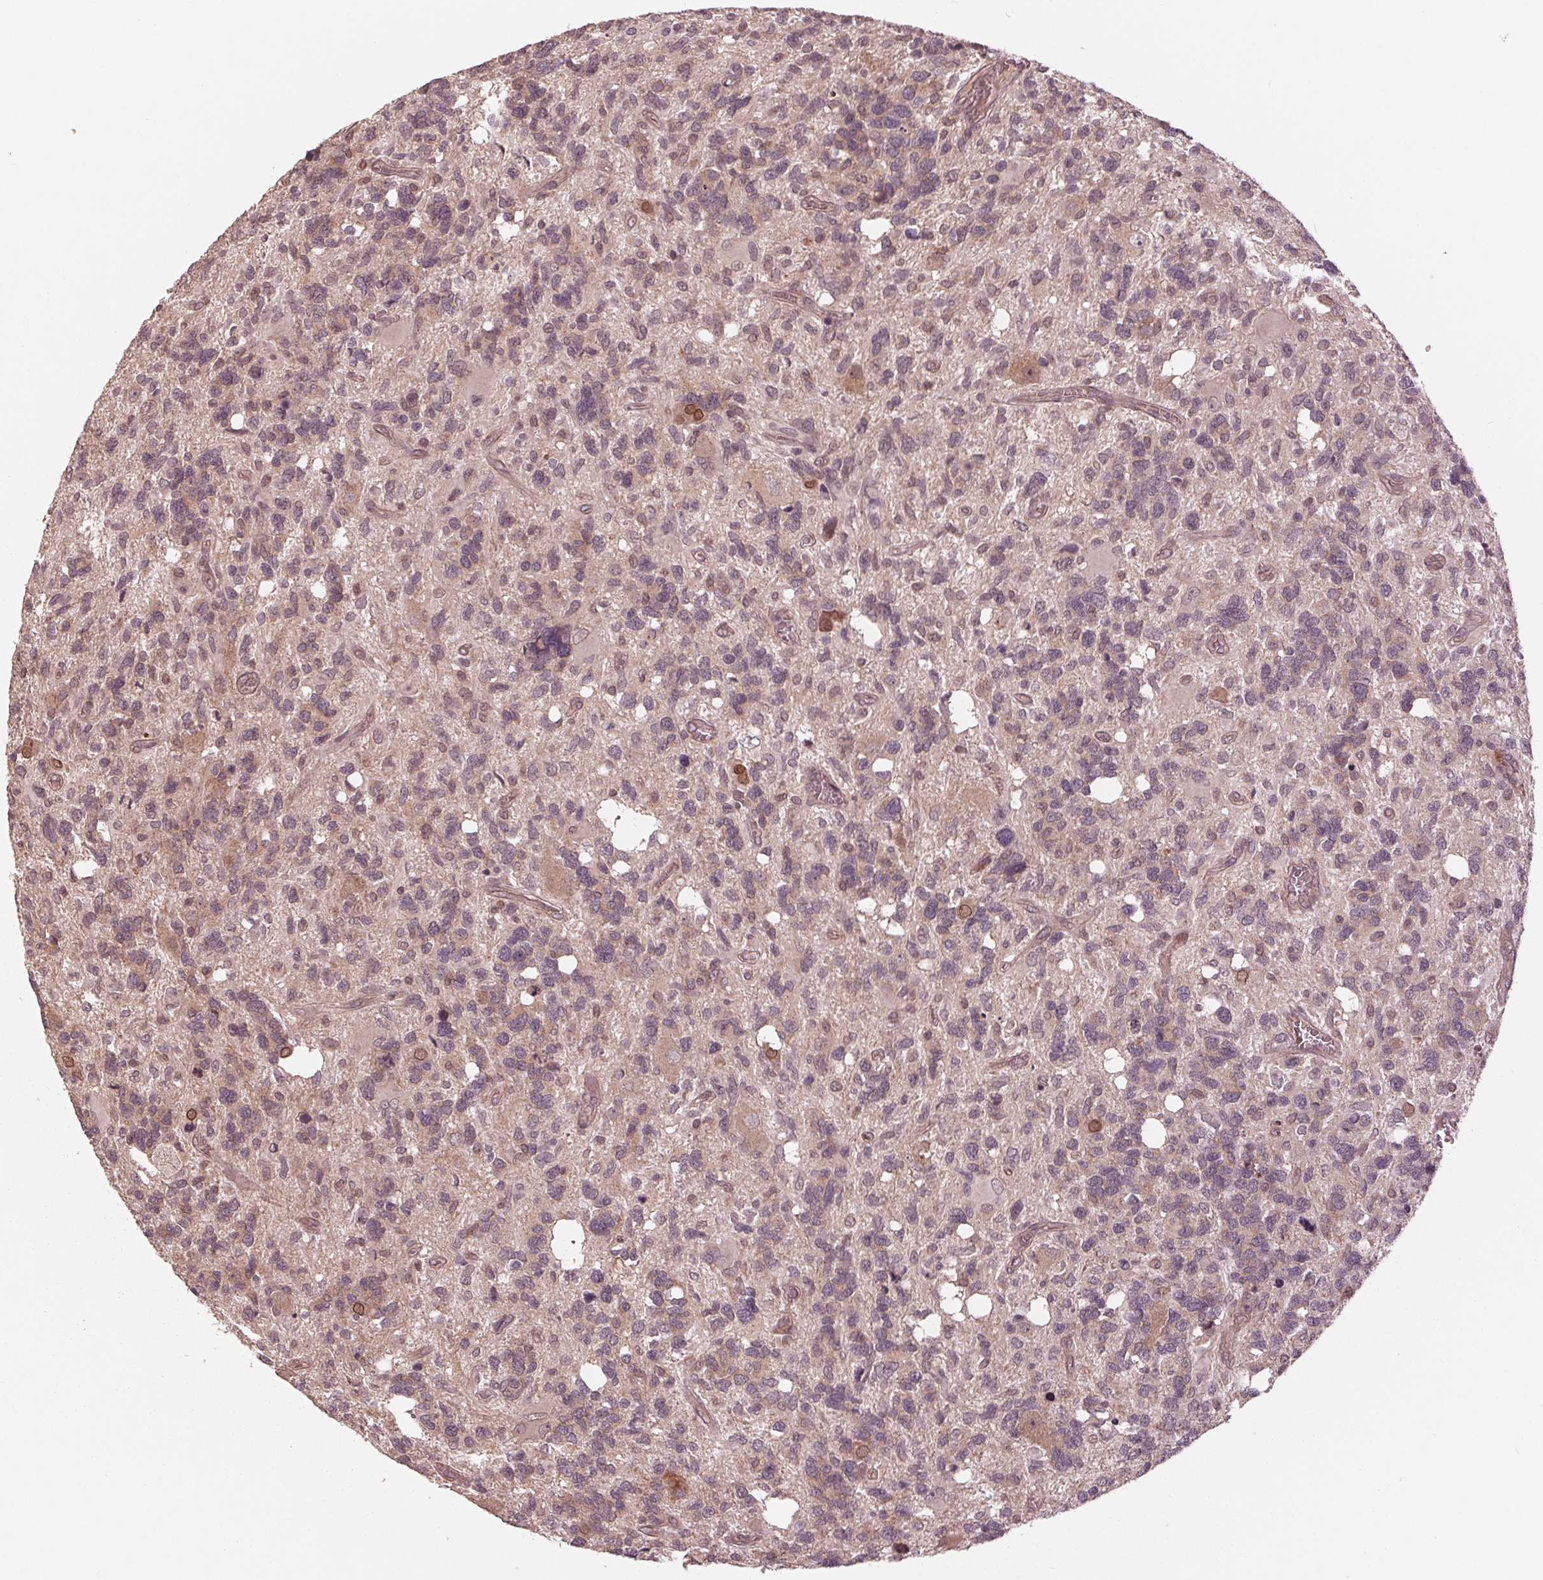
{"staining": {"intensity": "moderate", "quantity": "<25%", "location": "nuclear"}, "tissue": "glioma", "cell_type": "Tumor cells", "image_type": "cancer", "snomed": [{"axis": "morphology", "description": "Glioma, malignant, High grade"}, {"axis": "topography", "description": "Brain"}], "caption": "Brown immunohistochemical staining in human malignant glioma (high-grade) demonstrates moderate nuclear expression in about <25% of tumor cells.", "gene": "ZNF471", "patient": {"sex": "male", "age": 49}}